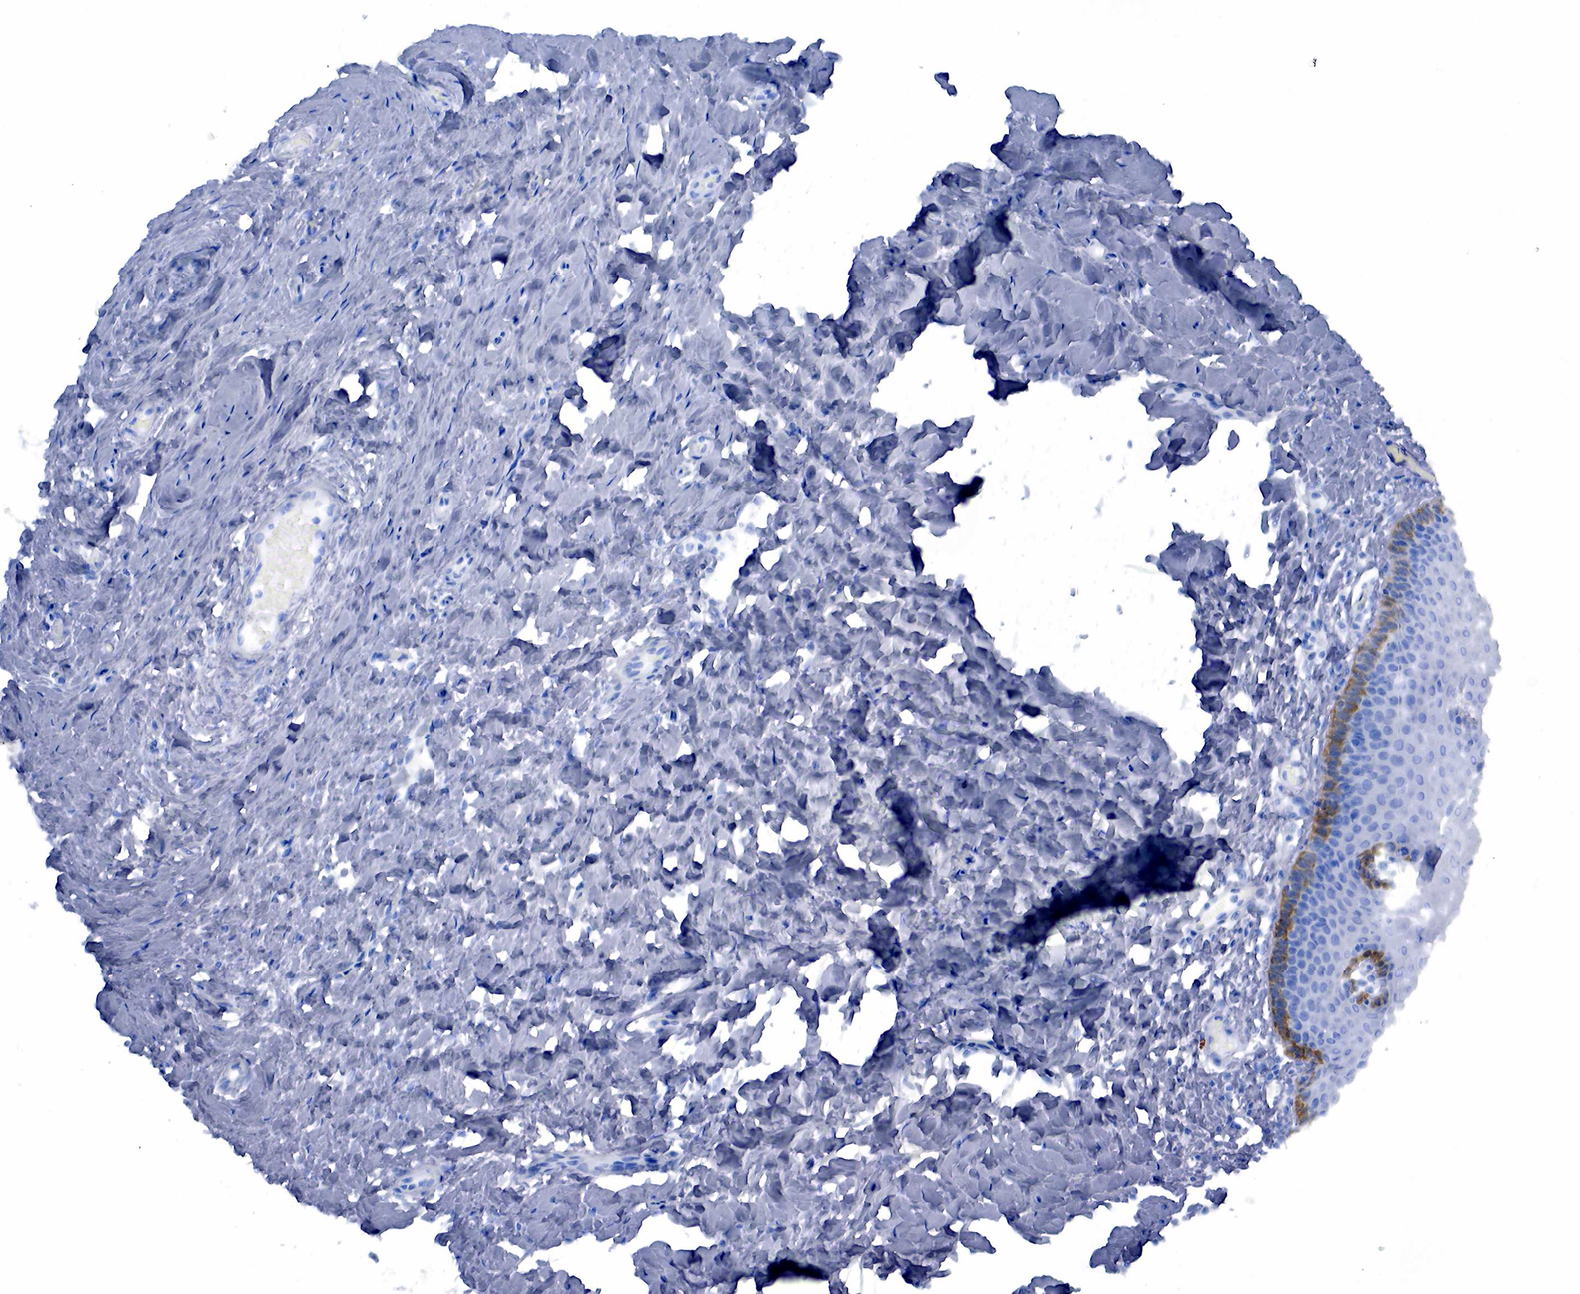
{"staining": {"intensity": "strong", "quantity": ">75%", "location": "cytoplasmic/membranous"}, "tissue": "cervix", "cell_type": "Glandular cells", "image_type": "normal", "snomed": [{"axis": "morphology", "description": "Normal tissue, NOS"}, {"axis": "topography", "description": "Cervix"}], "caption": "The immunohistochemical stain labels strong cytoplasmic/membranous expression in glandular cells of normal cervix. (IHC, brightfield microscopy, high magnification).", "gene": "KRT19", "patient": {"sex": "female", "age": 53}}